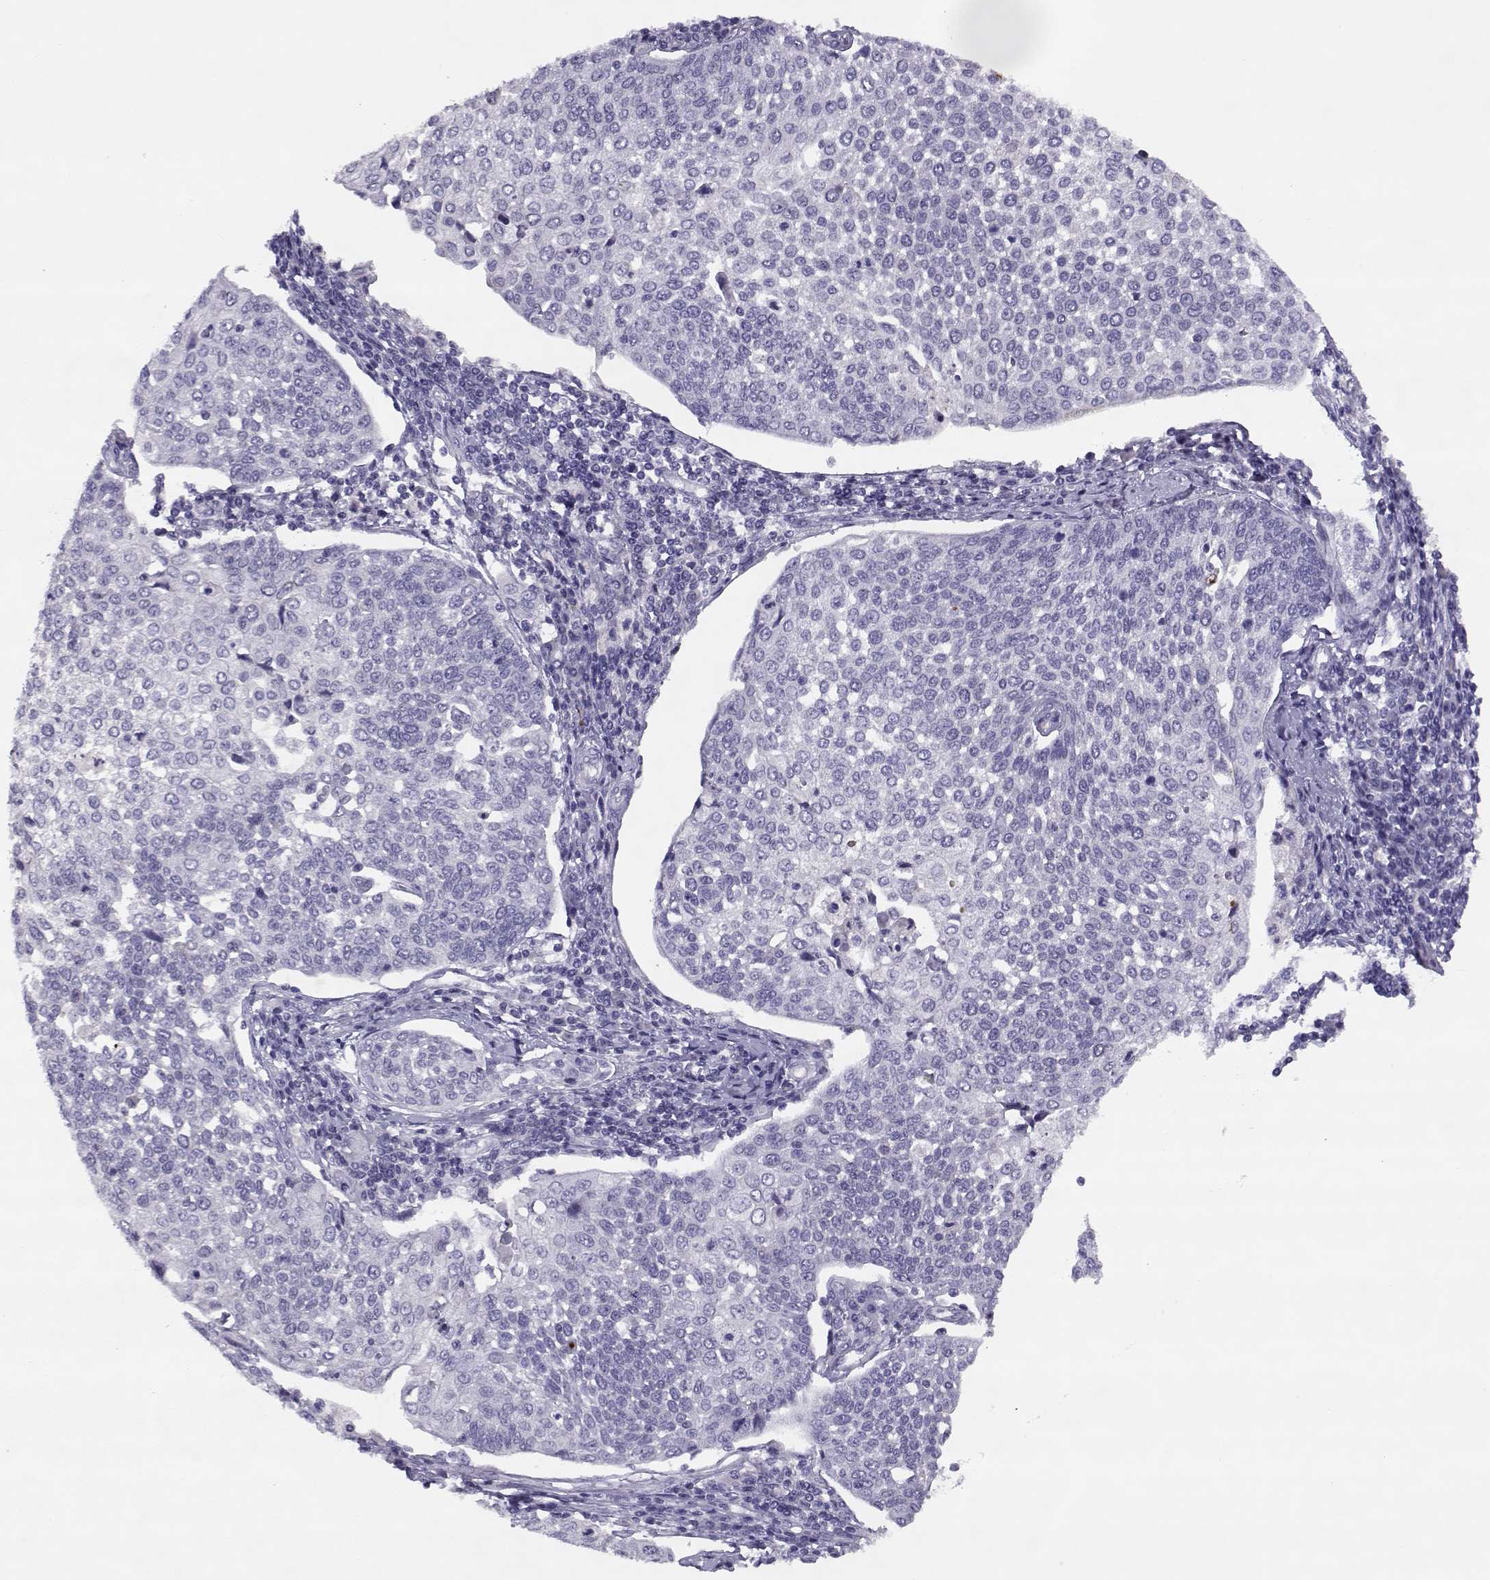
{"staining": {"intensity": "negative", "quantity": "none", "location": "none"}, "tissue": "cervical cancer", "cell_type": "Tumor cells", "image_type": "cancer", "snomed": [{"axis": "morphology", "description": "Squamous cell carcinoma, NOS"}, {"axis": "topography", "description": "Cervix"}], "caption": "Cervical cancer (squamous cell carcinoma) was stained to show a protein in brown. There is no significant positivity in tumor cells. (Brightfield microscopy of DAB (3,3'-diaminobenzidine) immunohistochemistry at high magnification).", "gene": "CFAP77", "patient": {"sex": "female", "age": 34}}